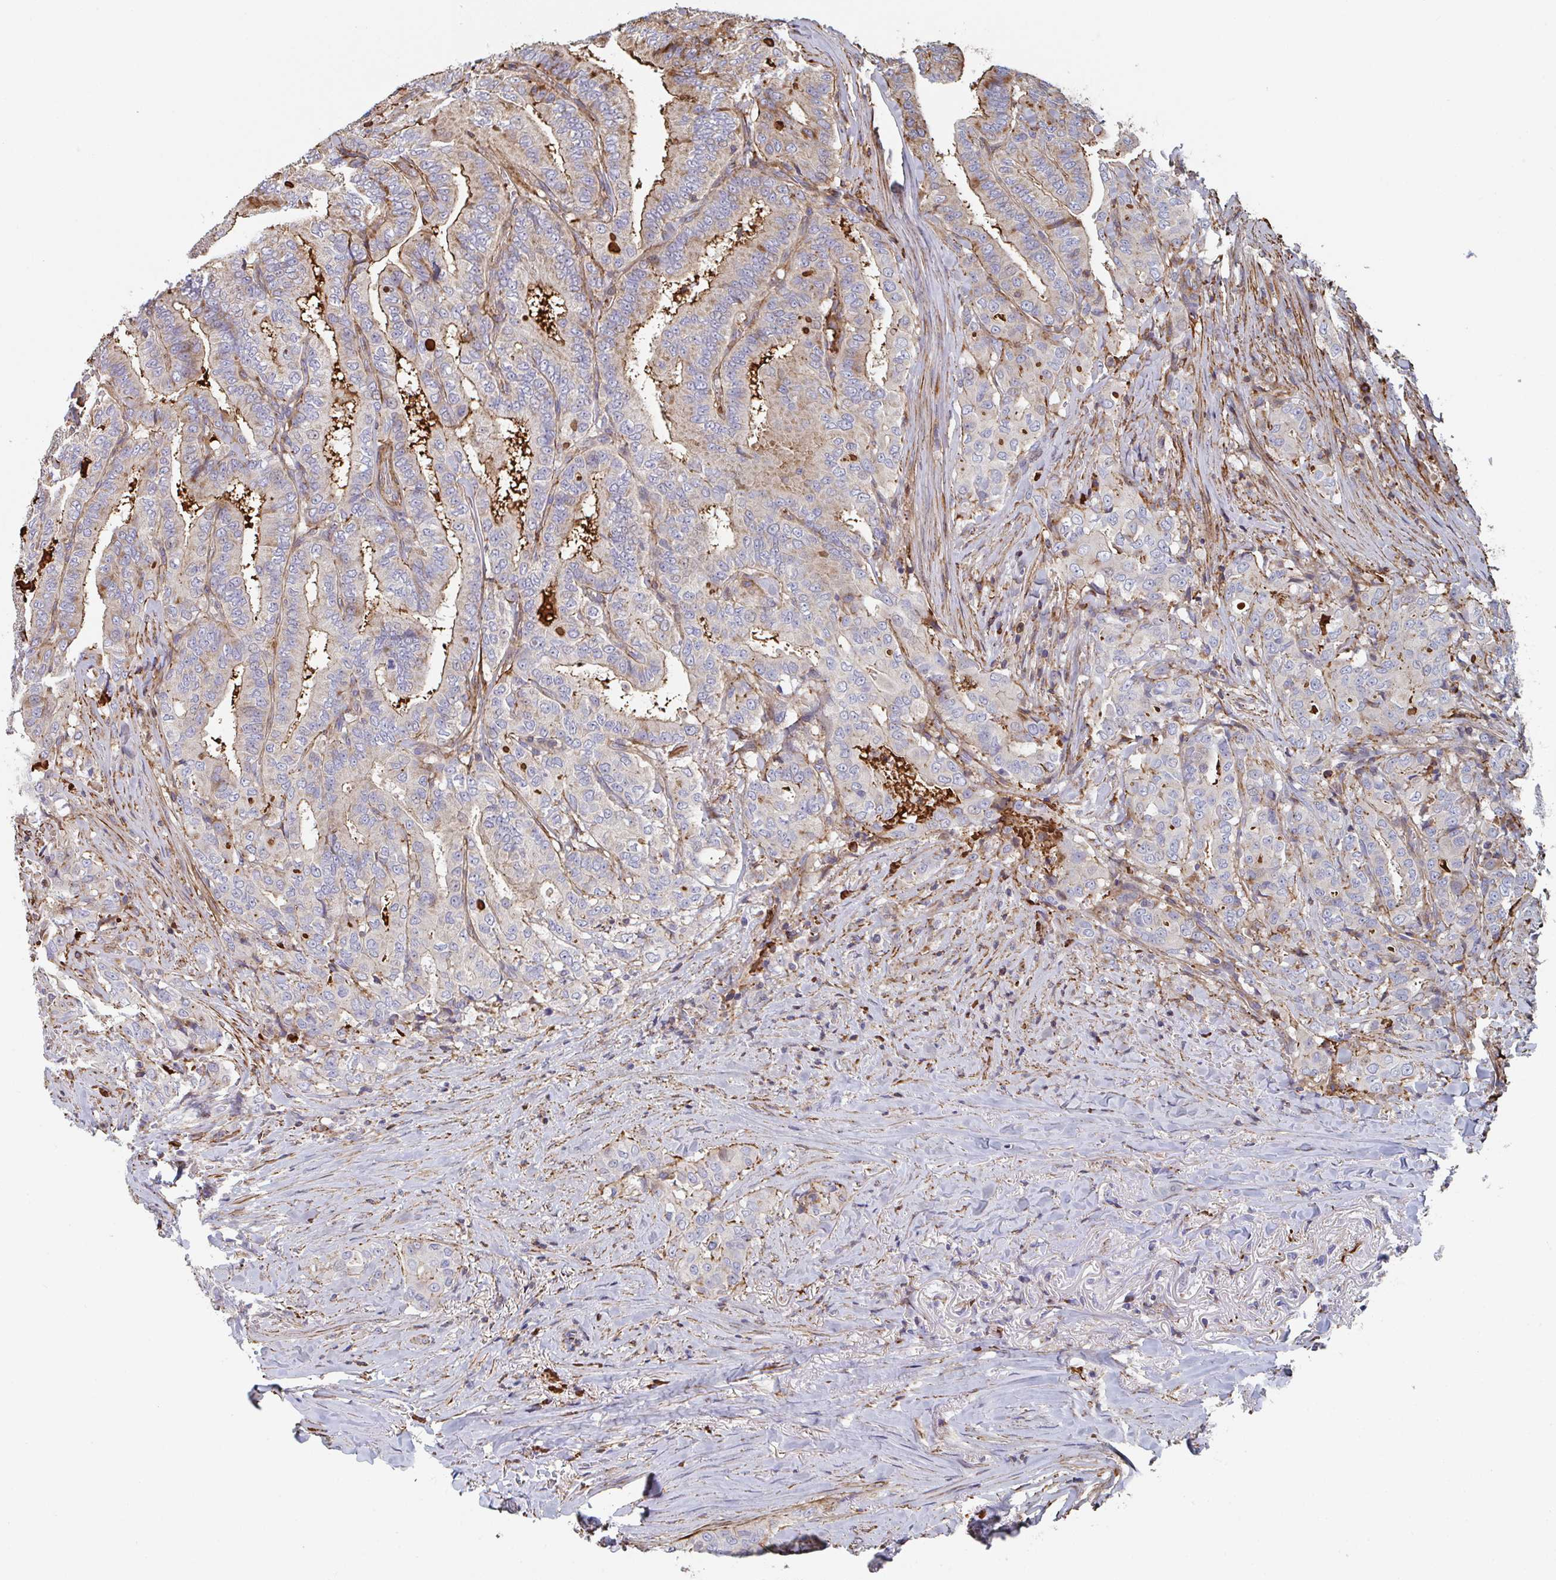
{"staining": {"intensity": "moderate", "quantity": "<25%", "location": "cytoplasmic/membranous"}, "tissue": "thyroid cancer", "cell_type": "Tumor cells", "image_type": "cancer", "snomed": [{"axis": "morphology", "description": "Papillary adenocarcinoma, NOS"}, {"axis": "topography", "description": "Thyroid gland"}], "caption": "Brown immunohistochemical staining in human thyroid papillary adenocarcinoma exhibits moderate cytoplasmic/membranous positivity in about <25% of tumor cells.", "gene": "FZD2", "patient": {"sex": "male", "age": 61}}